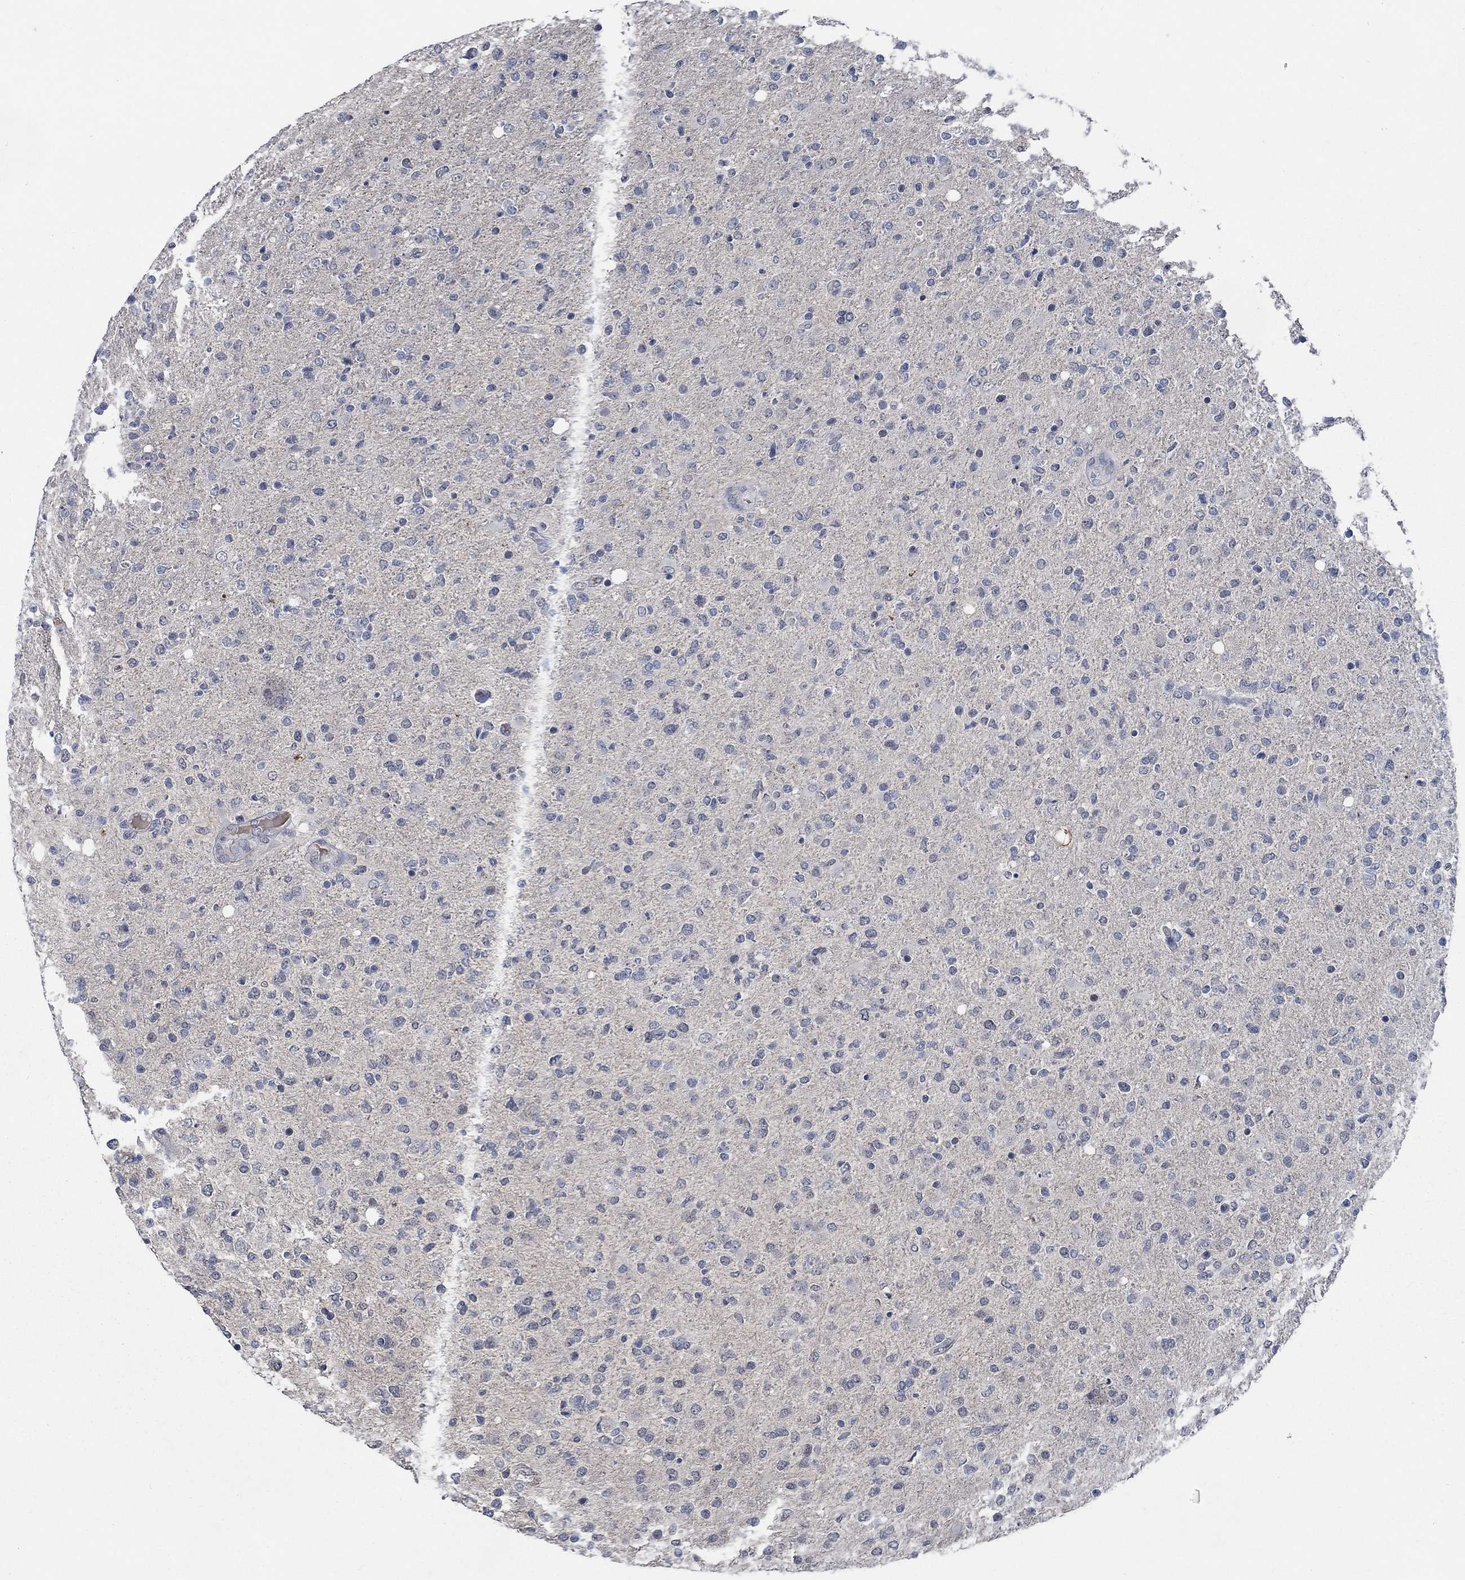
{"staining": {"intensity": "negative", "quantity": "none", "location": "none"}, "tissue": "glioma", "cell_type": "Tumor cells", "image_type": "cancer", "snomed": [{"axis": "morphology", "description": "Glioma, malignant, High grade"}, {"axis": "topography", "description": "Cerebral cortex"}], "caption": "Immunohistochemistry histopathology image of malignant glioma (high-grade) stained for a protein (brown), which displays no staining in tumor cells. (DAB (3,3'-diaminobenzidine) immunohistochemistry (IHC), high magnification).", "gene": "OBSCN", "patient": {"sex": "male", "age": 70}}